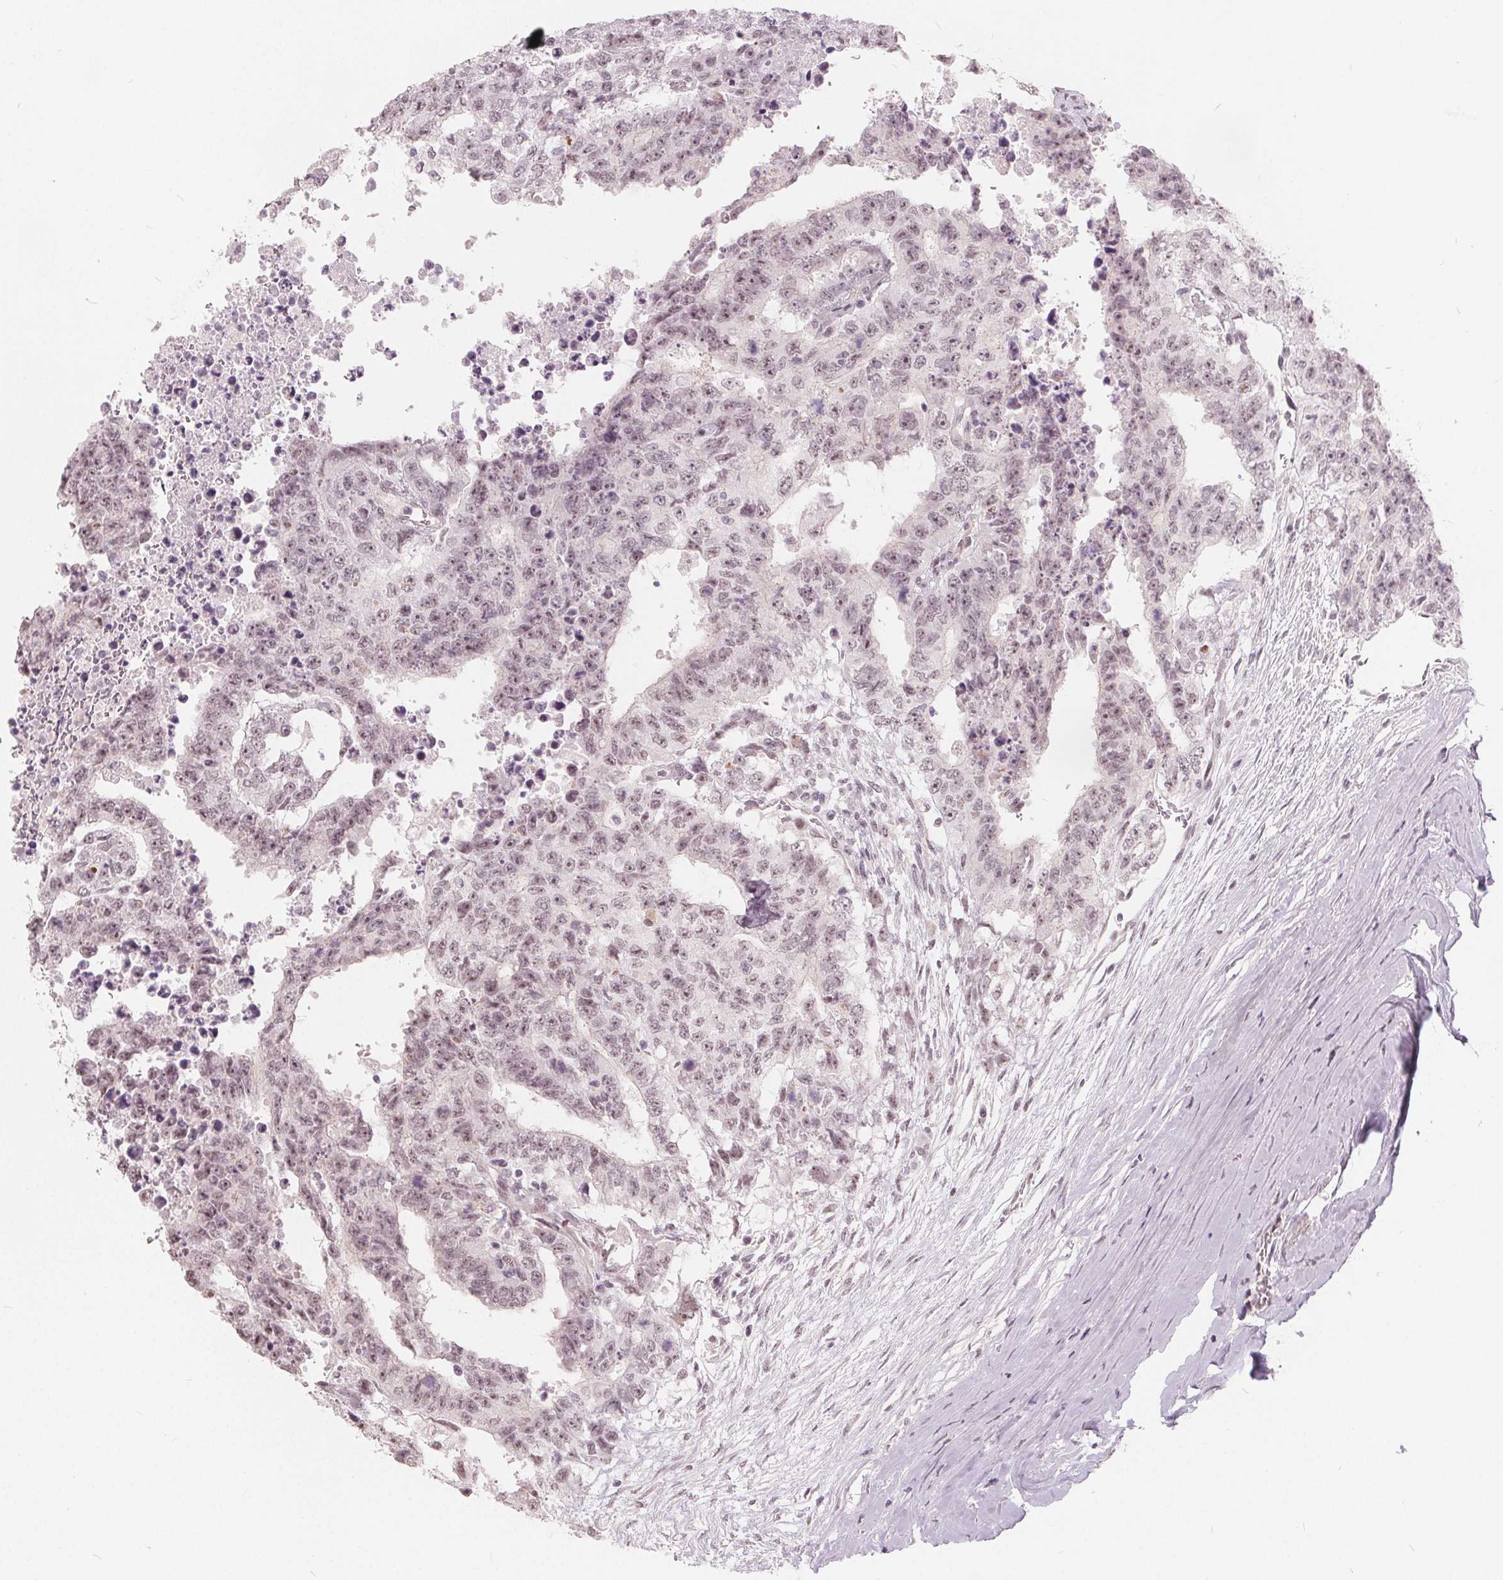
{"staining": {"intensity": "weak", "quantity": "25%-75%", "location": "nuclear"}, "tissue": "testis cancer", "cell_type": "Tumor cells", "image_type": "cancer", "snomed": [{"axis": "morphology", "description": "Carcinoma, Embryonal, NOS"}, {"axis": "topography", "description": "Testis"}], "caption": "Immunohistochemistry (IHC) histopathology image of neoplastic tissue: human testis embryonal carcinoma stained using IHC reveals low levels of weak protein expression localized specifically in the nuclear of tumor cells, appearing as a nuclear brown color.", "gene": "NUP210L", "patient": {"sex": "male", "age": 24}}